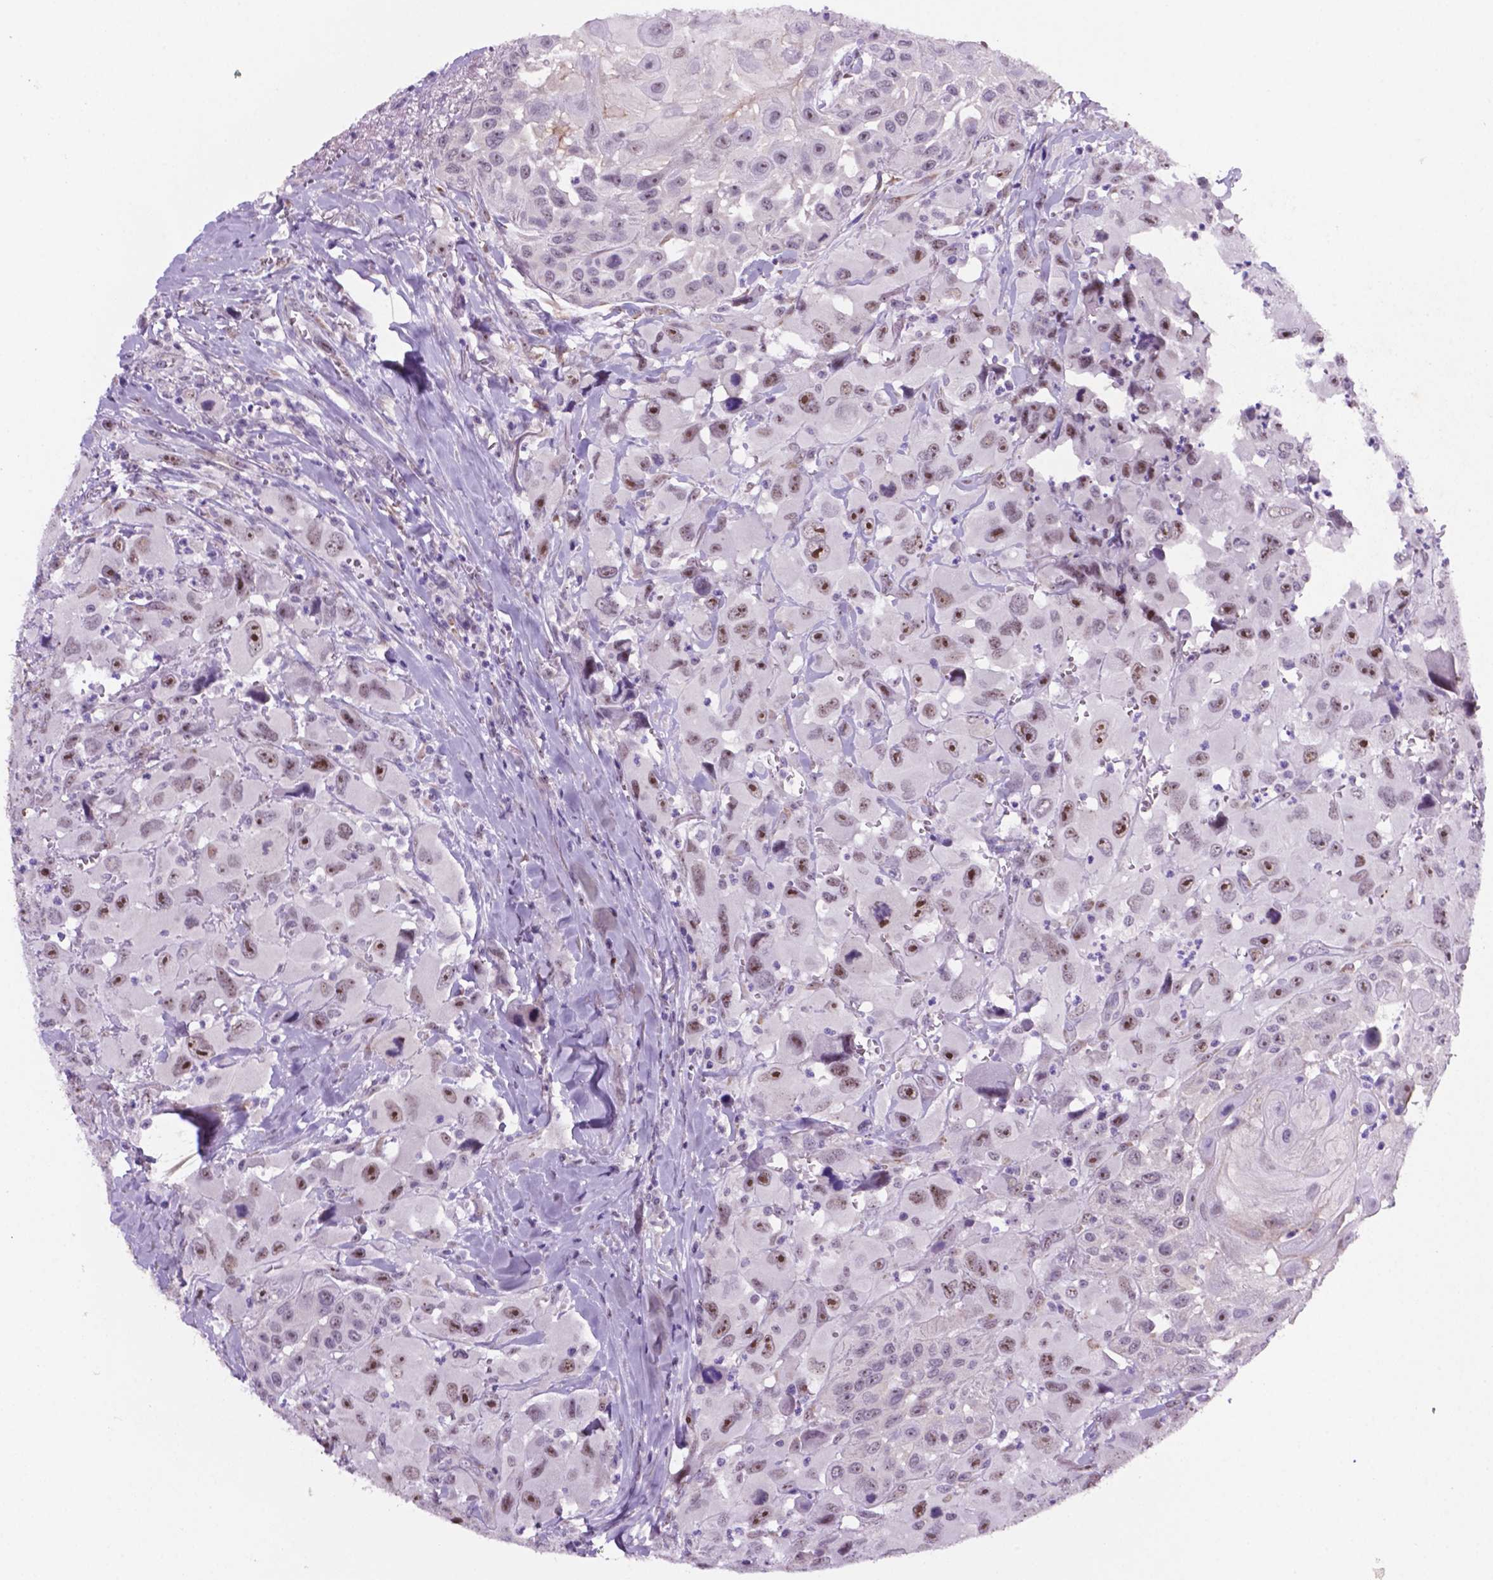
{"staining": {"intensity": "moderate", "quantity": ">75%", "location": "nuclear"}, "tissue": "head and neck cancer", "cell_type": "Tumor cells", "image_type": "cancer", "snomed": [{"axis": "morphology", "description": "Squamous cell carcinoma, NOS"}, {"axis": "morphology", "description": "Squamous cell carcinoma, metastatic, NOS"}, {"axis": "topography", "description": "Oral tissue"}, {"axis": "topography", "description": "Head-Neck"}], "caption": "Head and neck cancer (metastatic squamous cell carcinoma) tissue exhibits moderate nuclear positivity in about >75% of tumor cells, visualized by immunohistochemistry.", "gene": "C18orf21", "patient": {"sex": "female", "age": 85}}